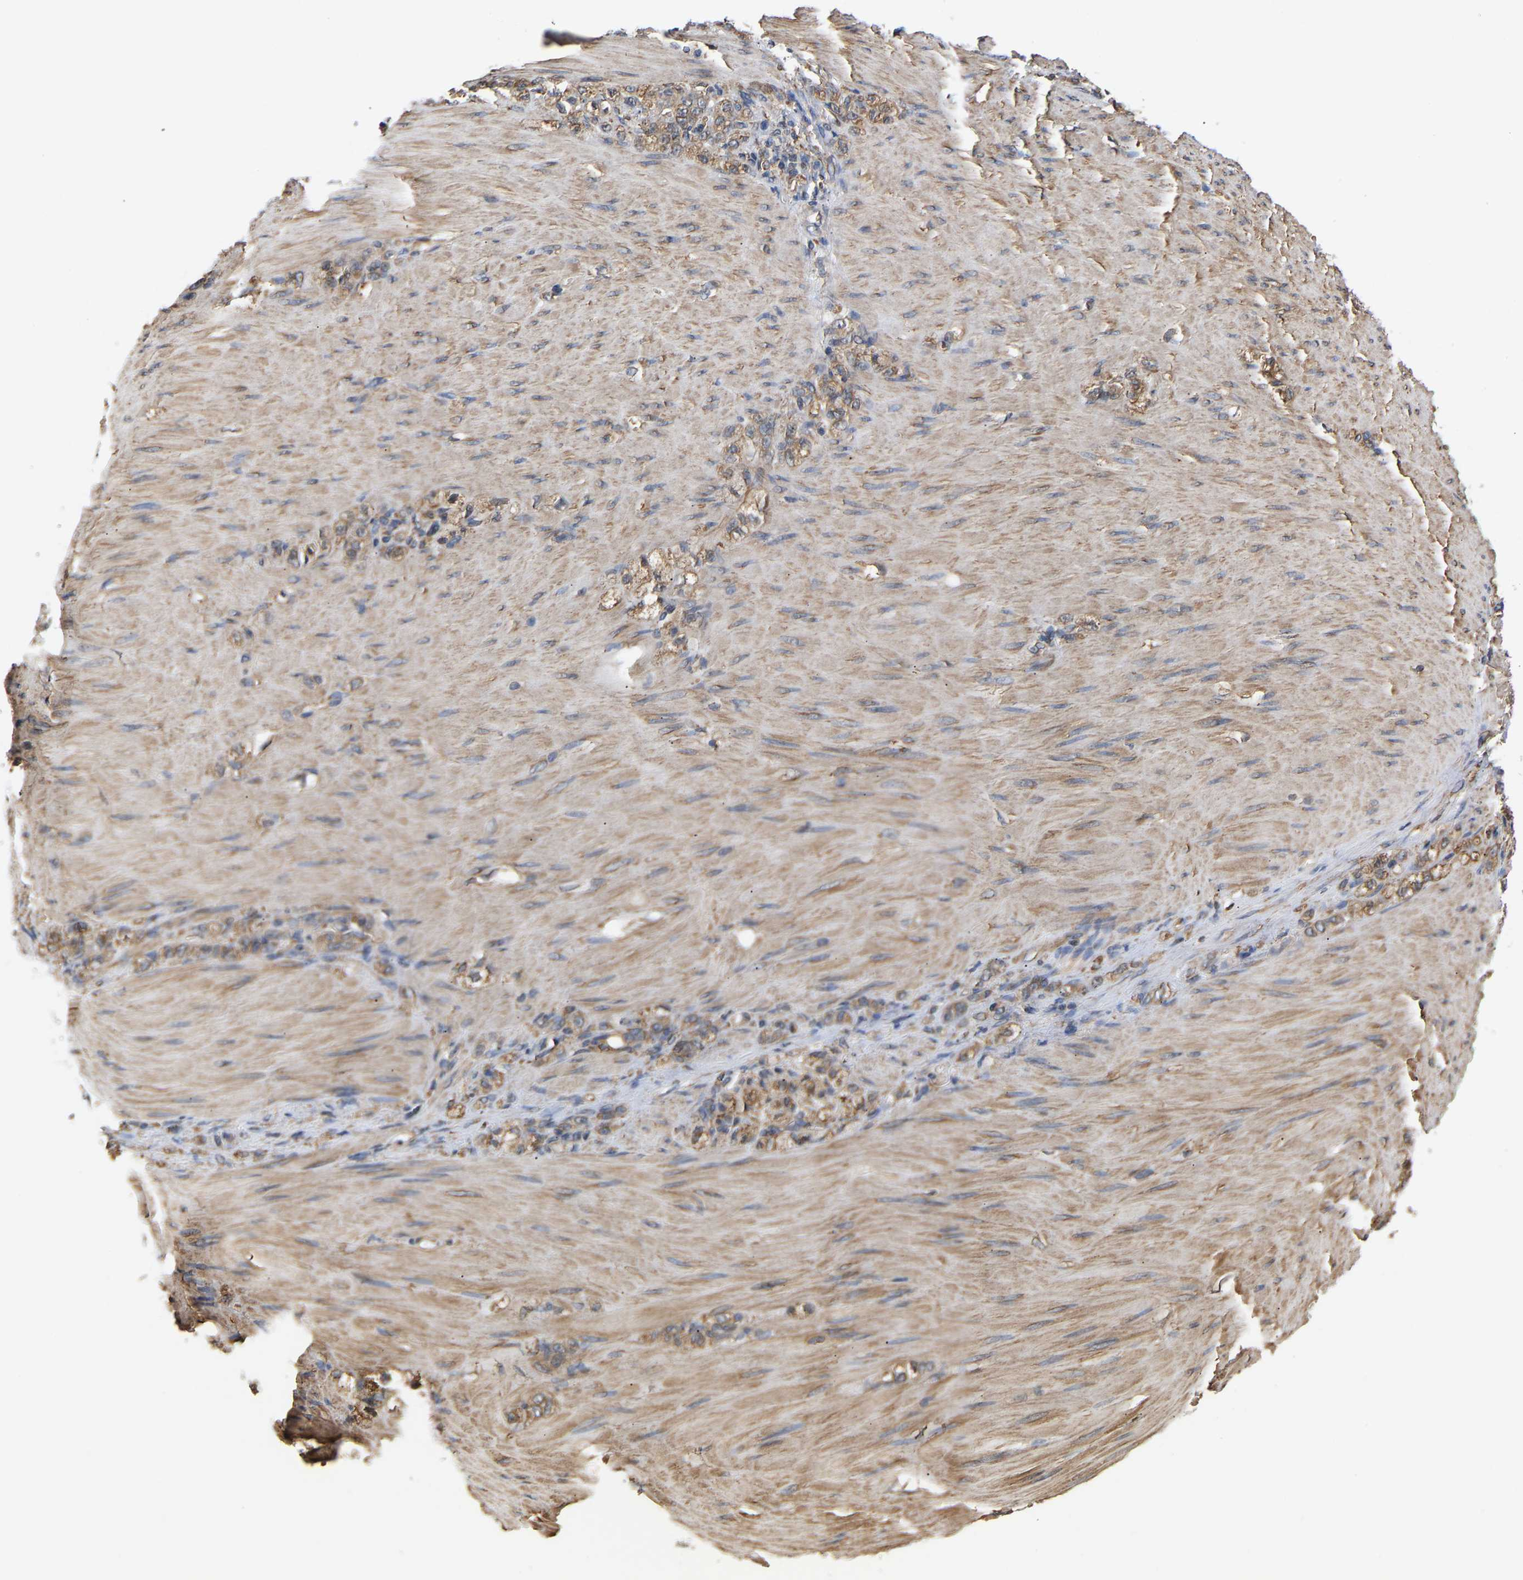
{"staining": {"intensity": "moderate", "quantity": ">75%", "location": "cytoplasmic/membranous"}, "tissue": "stomach cancer", "cell_type": "Tumor cells", "image_type": "cancer", "snomed": [{"axis": "morphology", "description": "Normal tissue, NOS"}, {"axis": "morphology", "description": "Adenocarcinoma, NOS"}, {"axis": "topography", "description": "Stomach"}], "caption": "About >75% of tumor cells in human stomach cancer (adenocarcinoma) reveal moderate cytoplasmic/membranous protein positivity as visualized by brown immunohistochemical staining.", "gene": "ARAP1", "patient": {"sex": "male", "age": 82}}